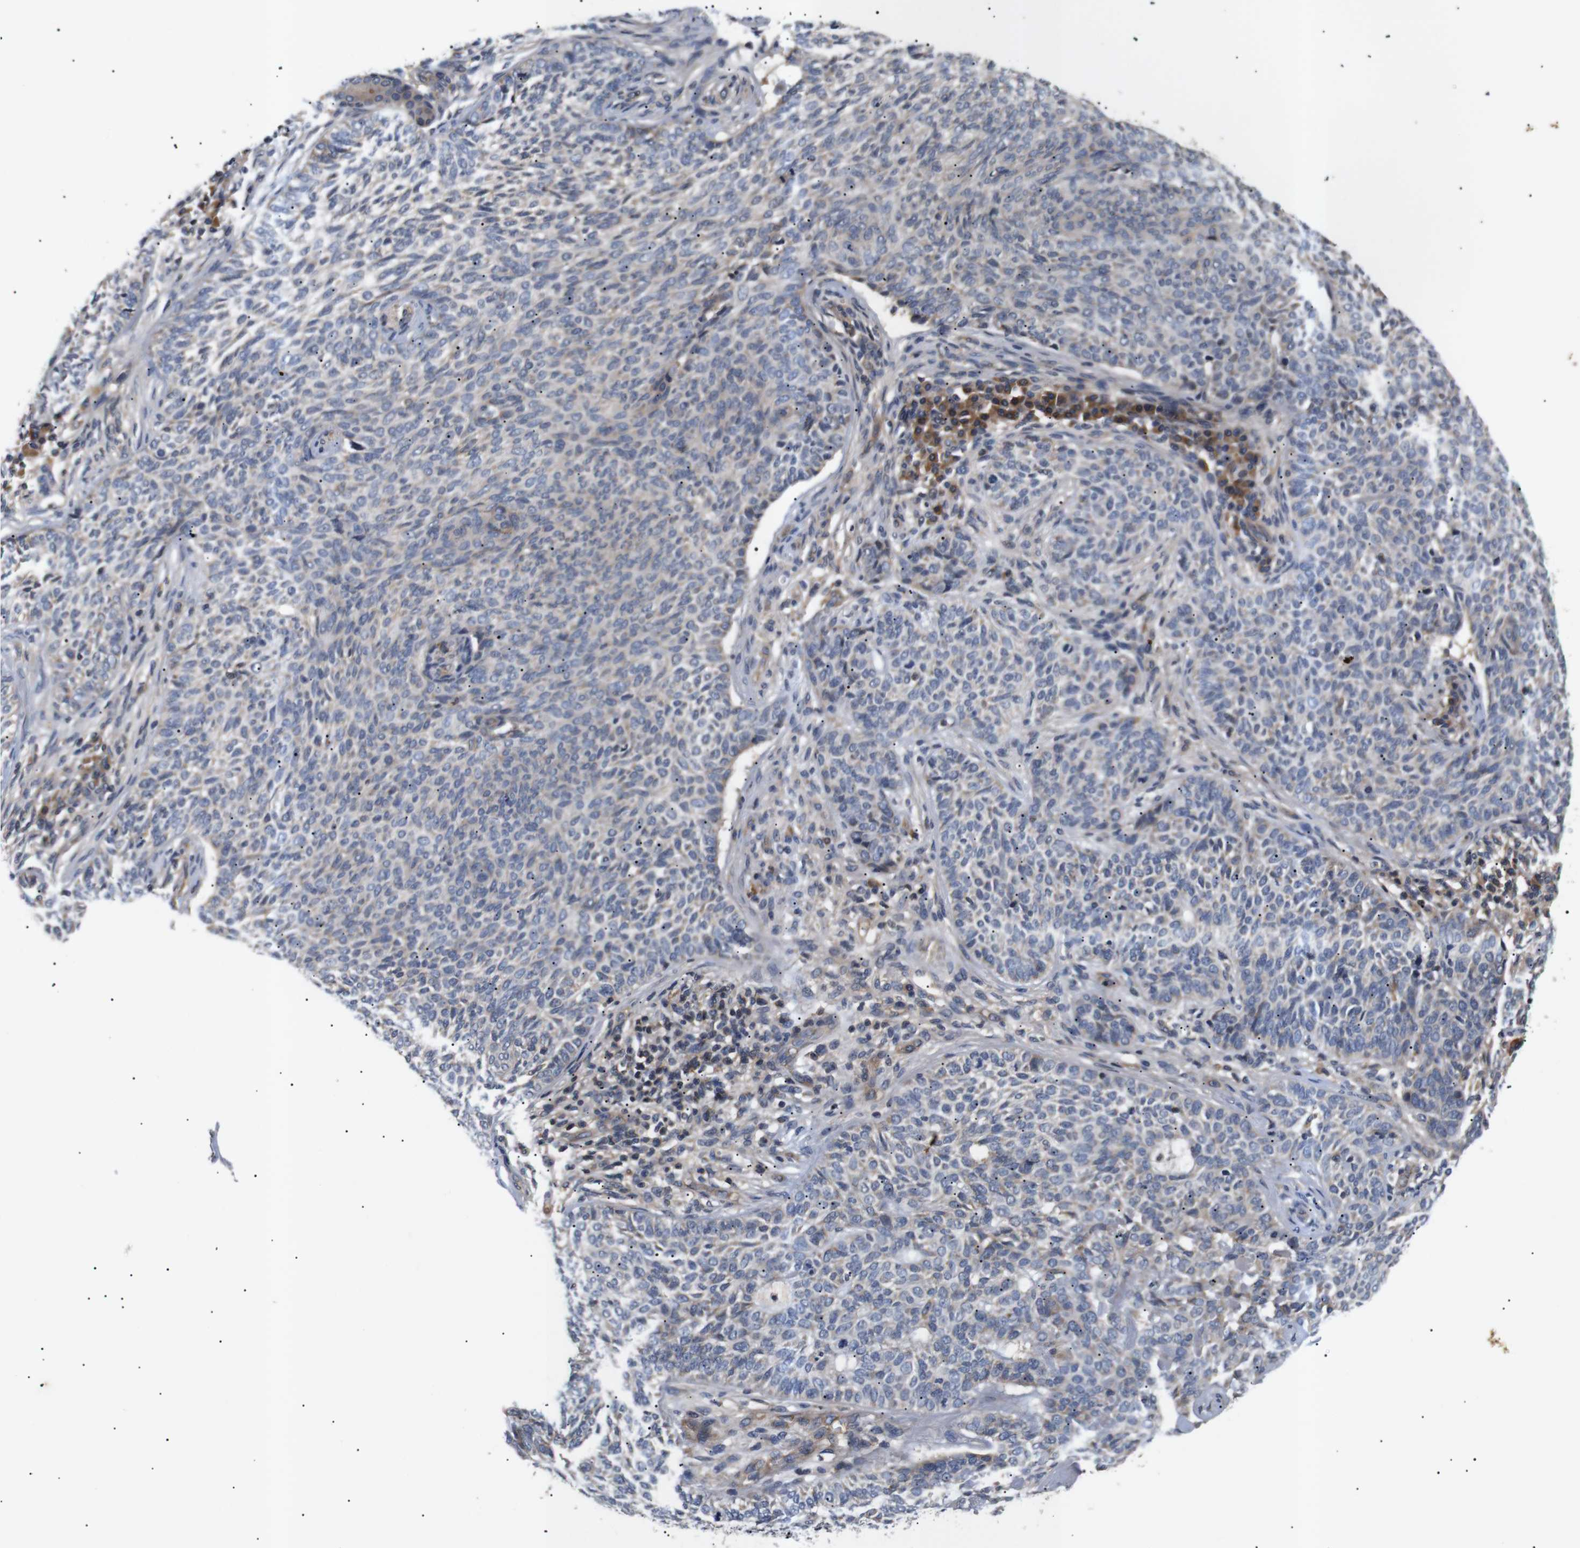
{"staining": {"intensity": "weak", "quantity": ">75%", "location": "cytoplasmic/membranous"}, "tissue": "skin cancer", "cell_type": "Tumor cells", "image_type": "cancer", "snomed": [{"axis": "morphology", "description": "Basal cell carcinoma"}, {"axis": "topography", "description": "Skin"}], "caption": "Immunohistochemistry staining of skin basal cell carcinoma, which demonstrates low levels of weak cytoplasmic/membranous positivity in about >75% of tumor cells indicating weak cytoplasmic/membranous protein expression. The staining was performed using DAB (3,3'-diaminobenzidine) (brown) for protein detection and nuclei were counterstained in hematoxylin (blue).", "gene": "RIPK1", "patient": {"sex": "male", "age": 87}}